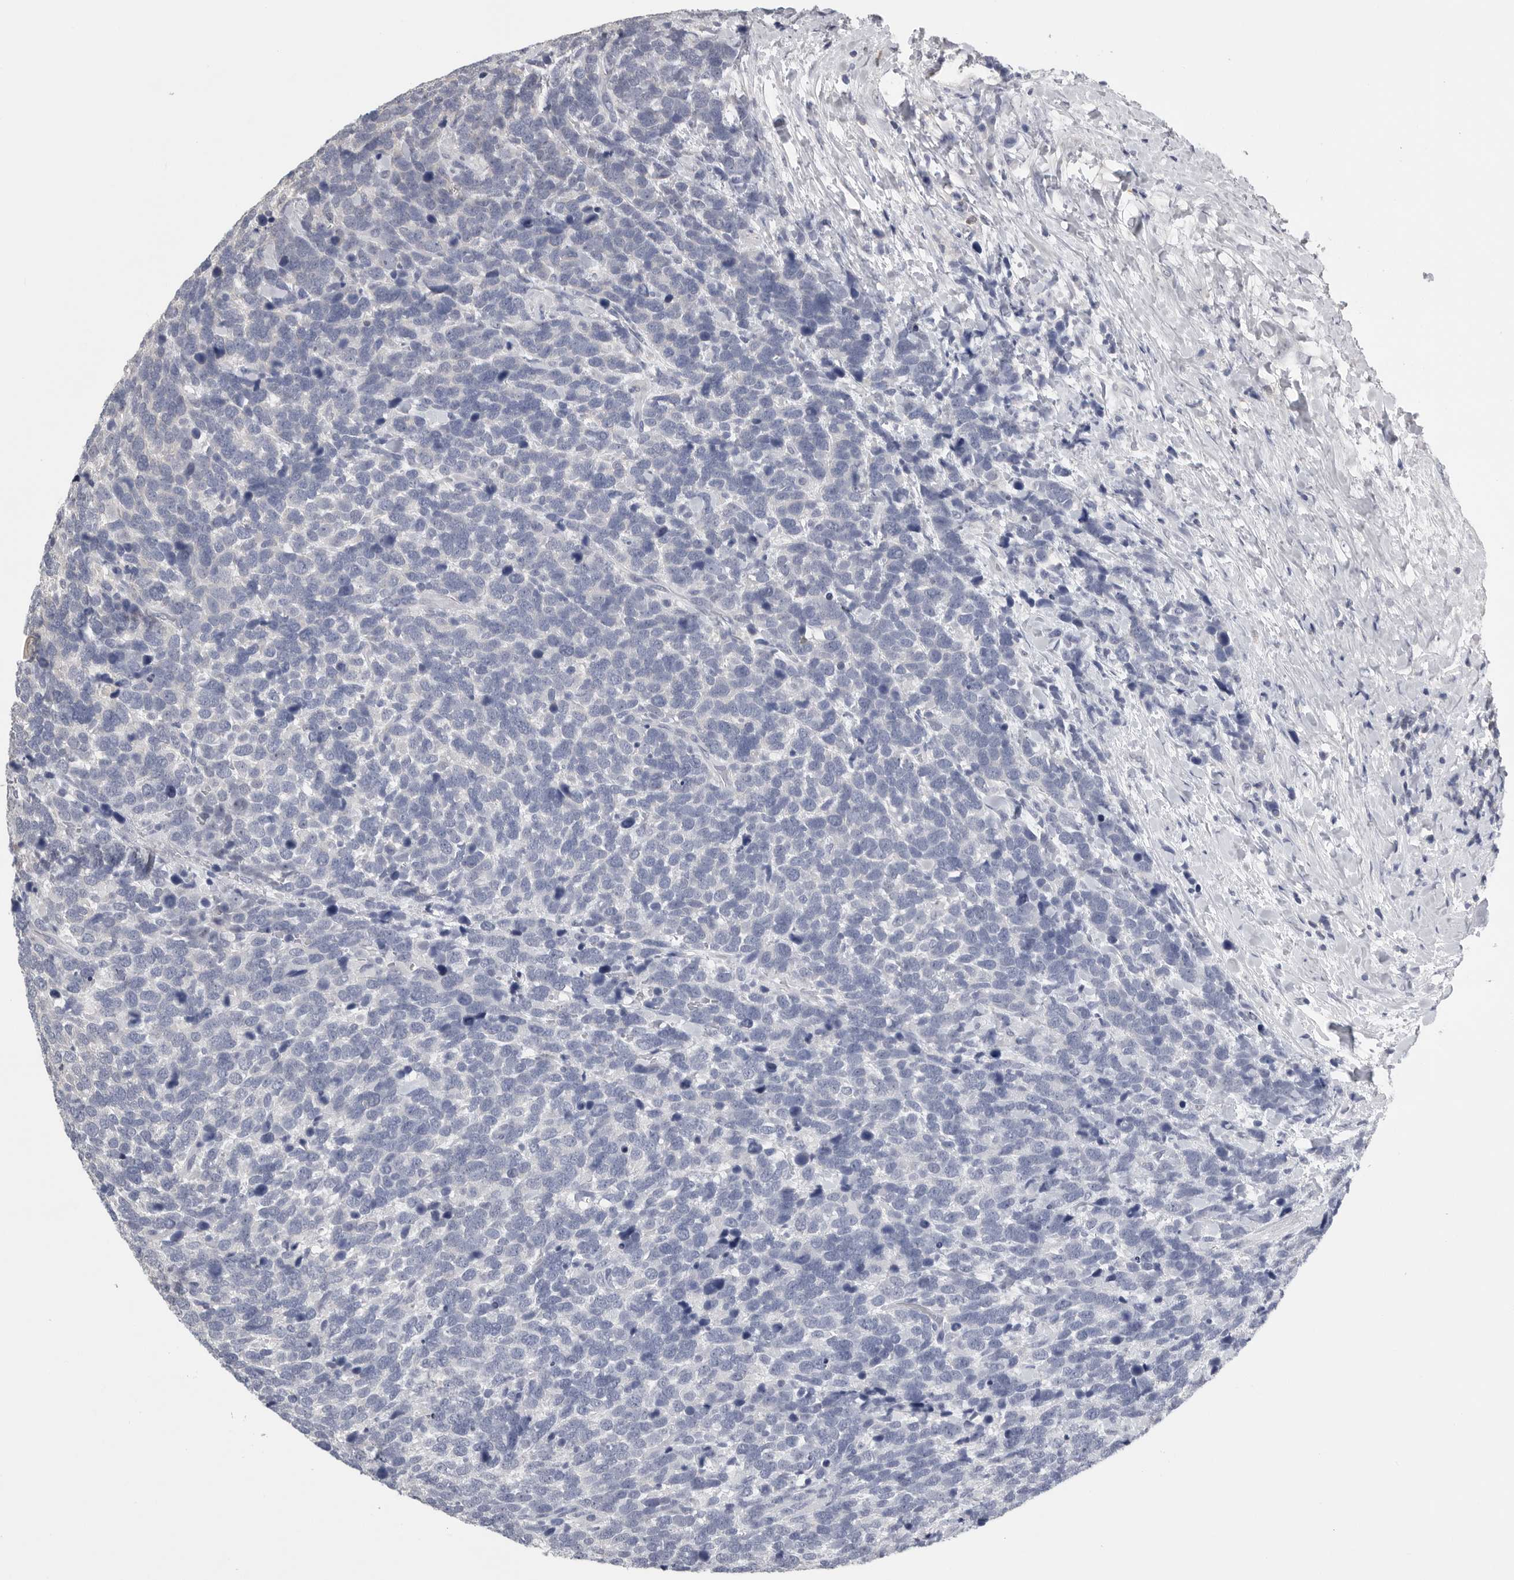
{"staining": {"intensity": "negative", "quantity": "none", "location": "none"}, "tissue": "urothelial cancer", "cell_type": "Tumor cells", "image_type": "cancer", "snomed": [{"axis": "morphology", "description": "Urothelial carcinoma, High grade"}, {"axis": "topography", "description": "Urinary bladder"}], "caption": "High magnification brightfield microscopy of high-grade urothelial carcinoma stained with DAB (3,3'-diaminobenzidine) (brown) and counterstained with hematoxylin (blue): tumor cells show no significant positivity. (DAB (3,3'-diaminobenzidine) IHC visualized using brightfield microscopy, high magnification).", "gene": "PDCD4", "patient": {"sex": "female", "age": 82}}